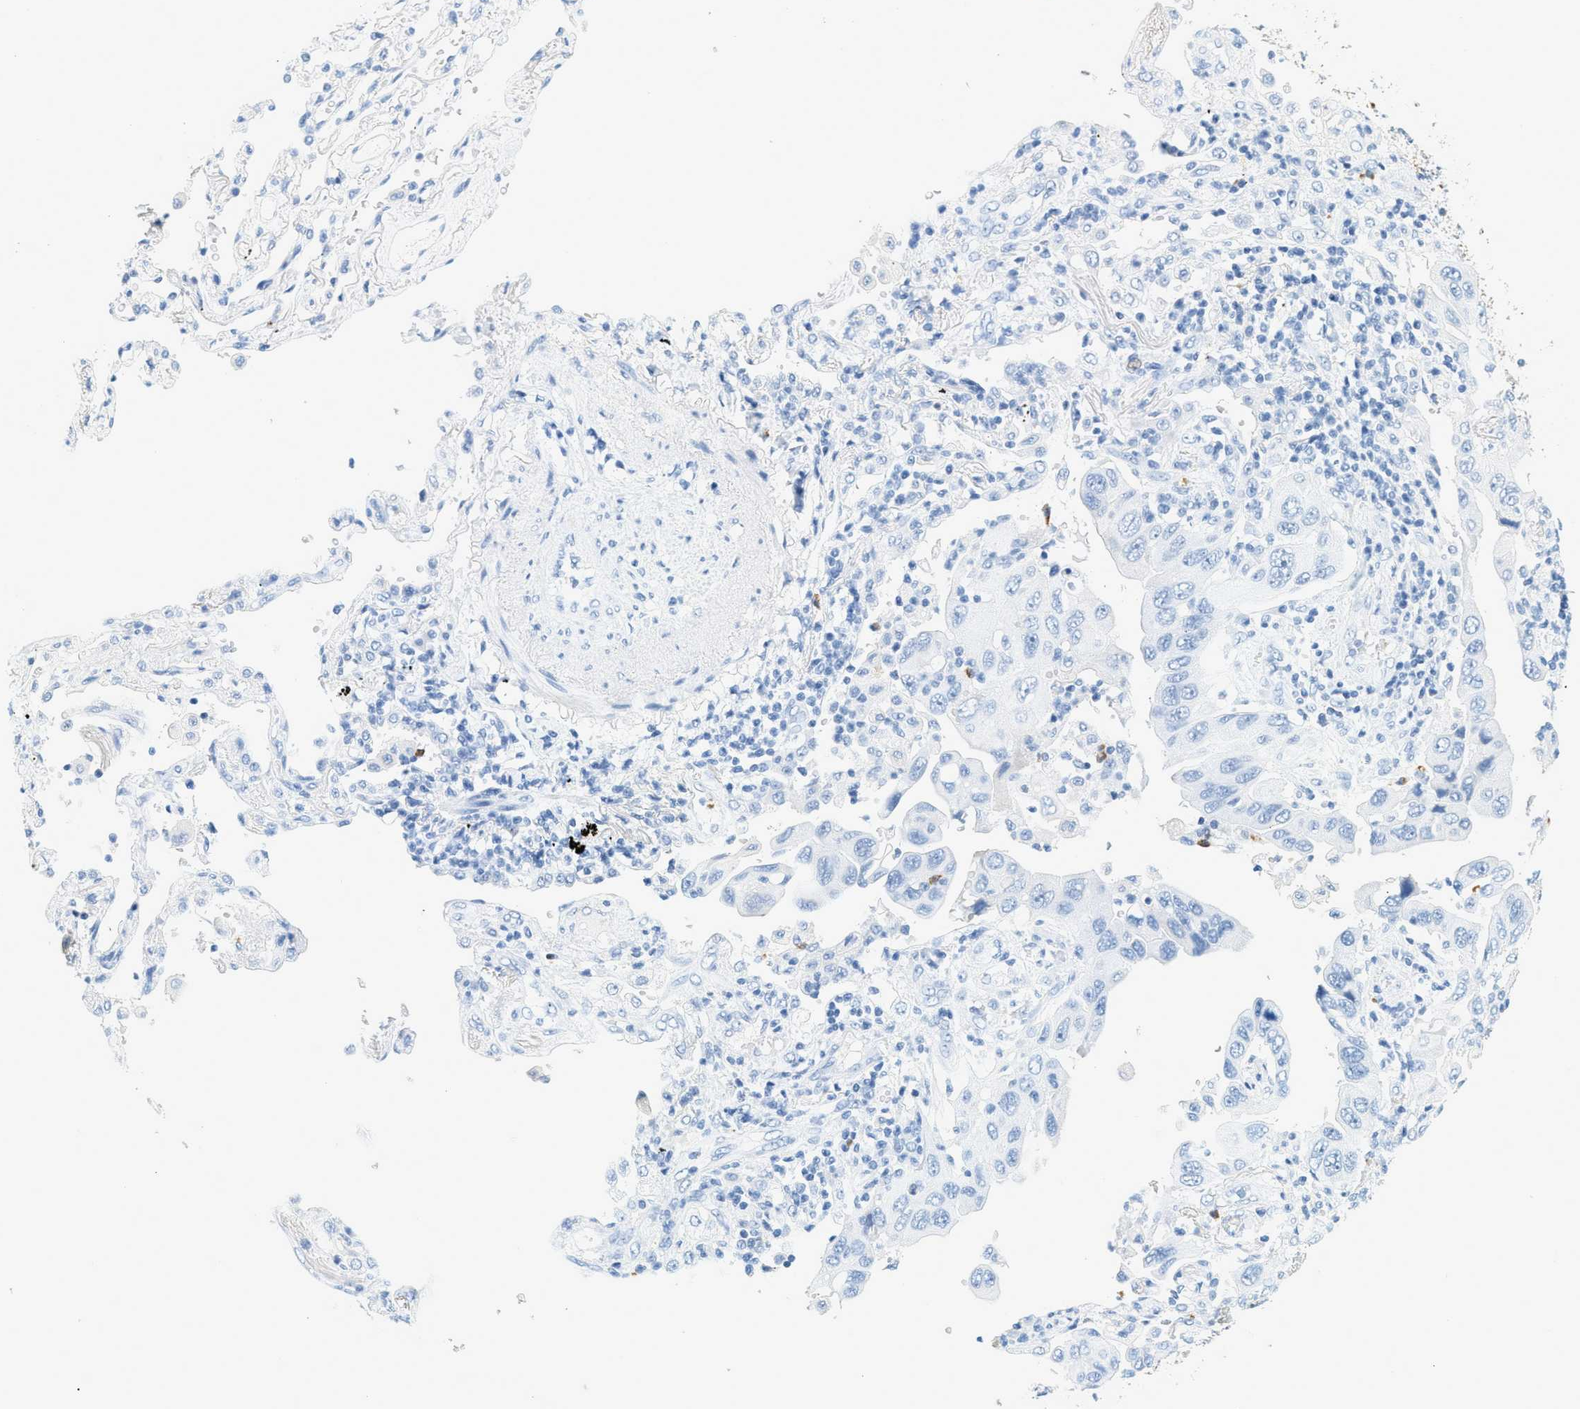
{"staining": {"intensity": "negative", "quantity": "none", "location": "none"}, "tissue": "lung cancer", "cell_type": "Tumor cells", "image_type": "cancer", "snomed": [{"axis": "morphology", "description": "Adenocarcinoma, NOS"}, {"axis": "topography", "description": "Lung"}], "caption": "IHC micrograph of neoplastic tissue: lung cancer (adenocarcinoma) stained with DAB displays no significant protein positivity in tumor cells. (DAB (3,3'-diaminobenzidine) IHC with hematoxylin counter stain).", "gene": "LCN2", "patient": {"sex": "female", "age": 65}}